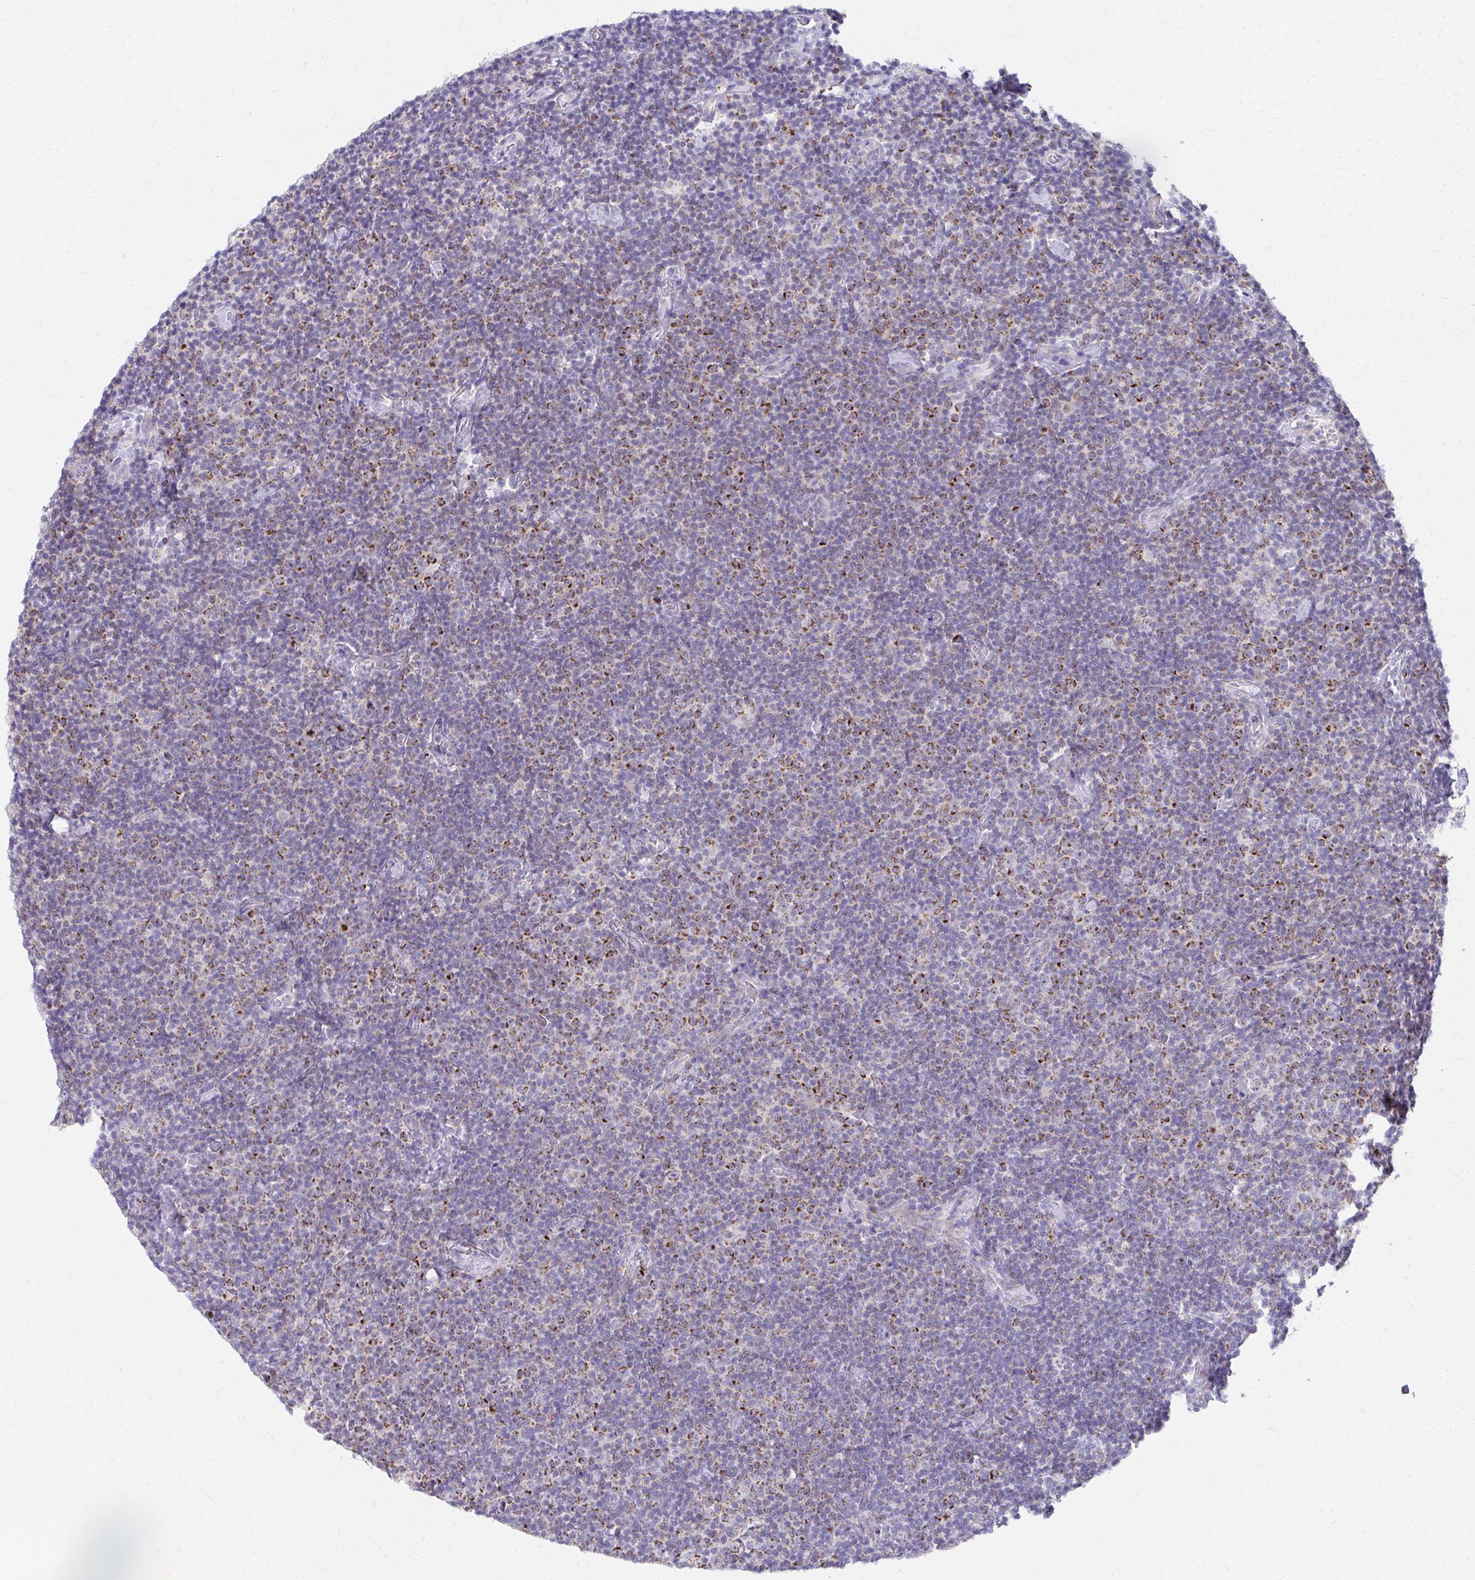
{"staining": {"intensity": "moderate", "quantity": "25%-75%", "location": "cytoplasmic/membranous"}, "tissue": "lymphoma", "cell_type": "Tumor cells", "image_type": "cancer", "snomed": [{"axis": "morphology", "description": "Malignant lymphoma, non-Hodgkin's type, Low grade"}, {"axis": "topography", "description": "Lymph node"}], "caption": "Protein staining of malignant lymphoma, non-Hodgkin's type (low-grade) tissue demonstrates moderate cytoplasmic/membranous staining in about 25%-75% of tumor cells. (Brightfield microscopy of DAB IHC at high magnification).", "gene": "PRRG3", "patient": {"sex": "male", "age": 81}}